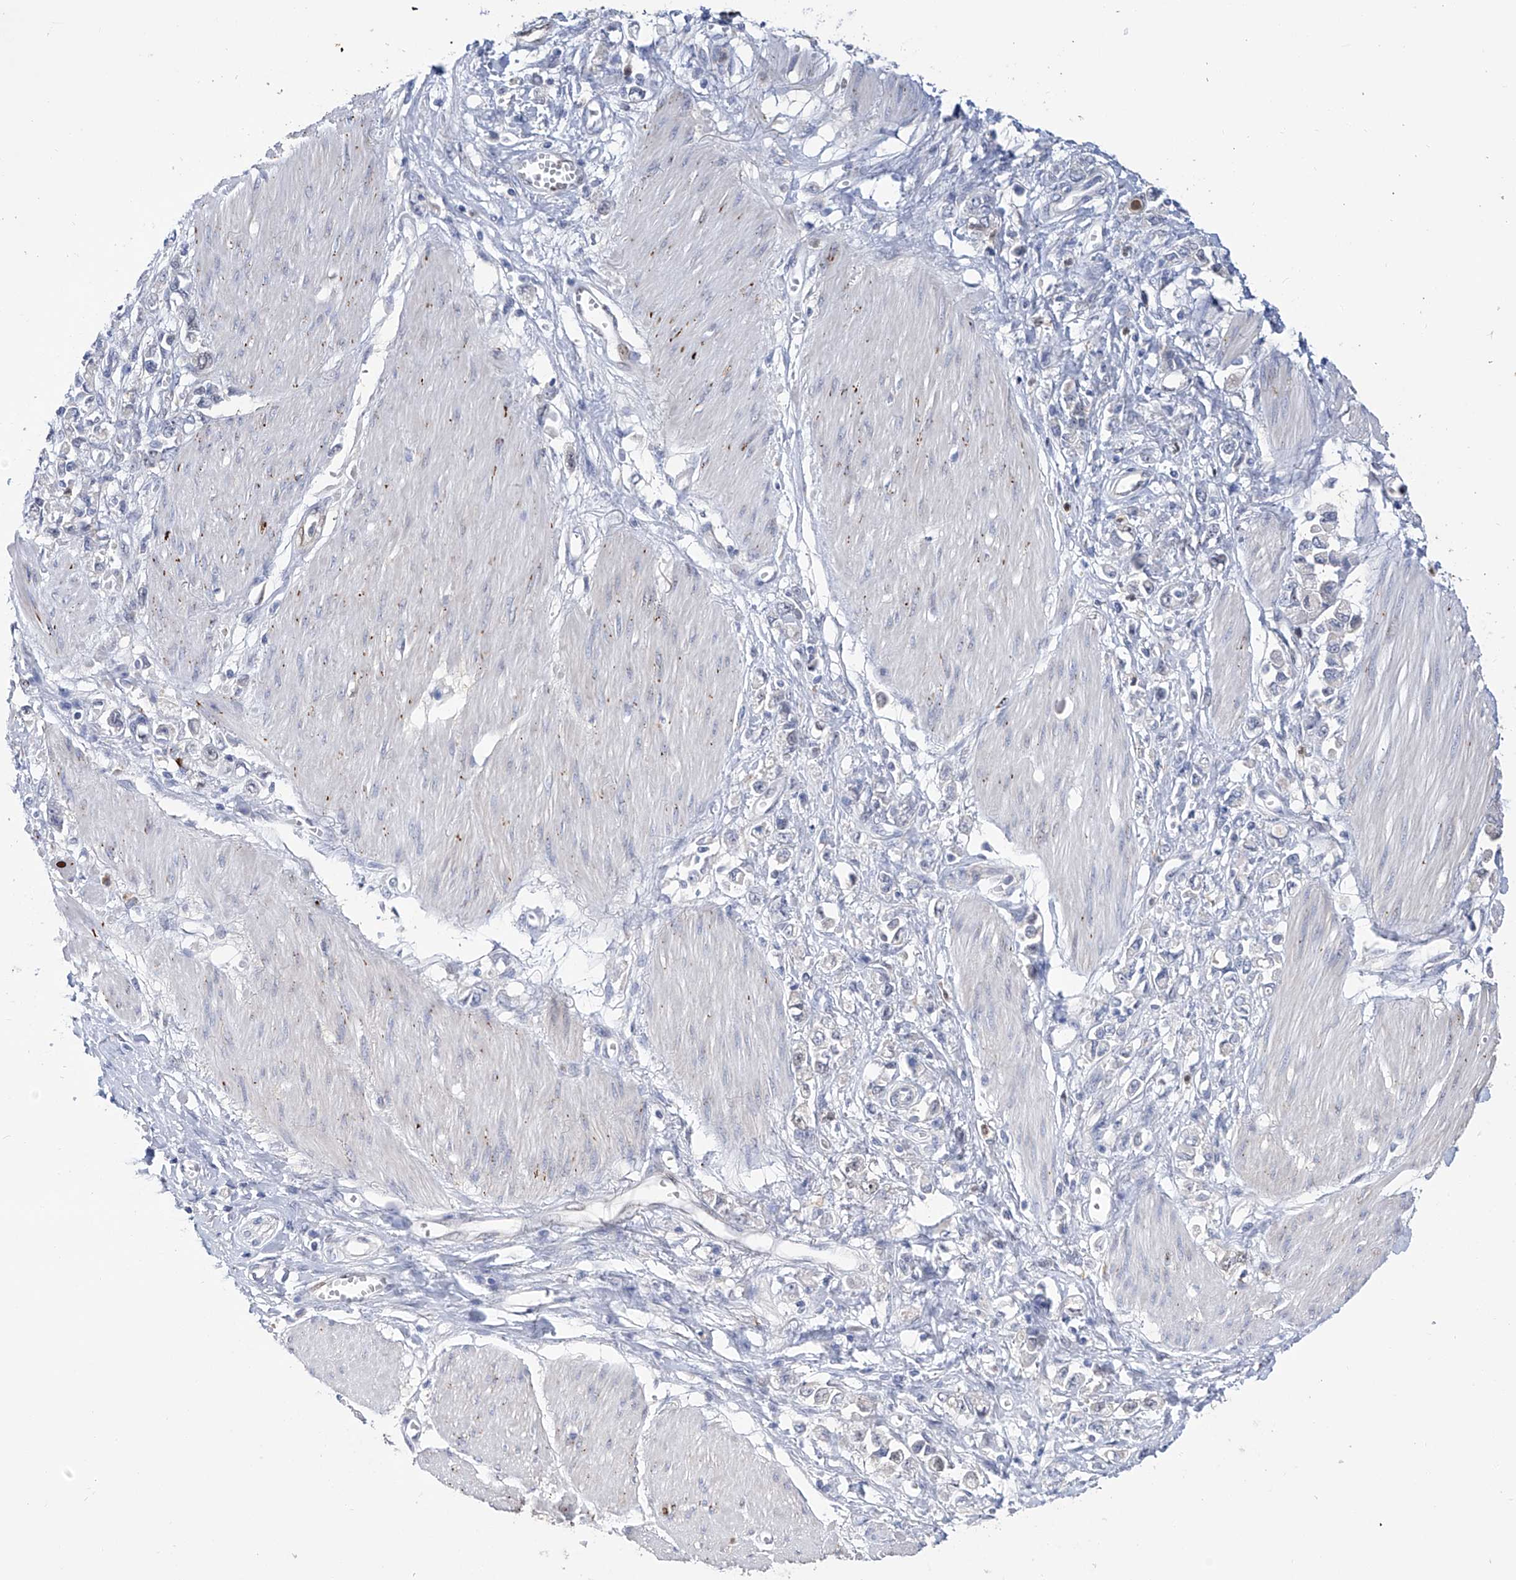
{"staining": {"intensity": "negative", "quantity": "none", "location": "none"}, "tissue": "stomach cancer", "cell_type": "Tumor cells", "image_type": "cancer", "snomed": [{"axis": "morphology", "description": "Adenocarcinoma, NOS"}, {"axis": "topography", "description": "Stomach"}], "caption": "This is an IHC photomicrograph of stomach adenocarcinoma. There is no expression in tumor cells.", "gene": "PHF20", "patient": {"sex": "female", "age": 76}}